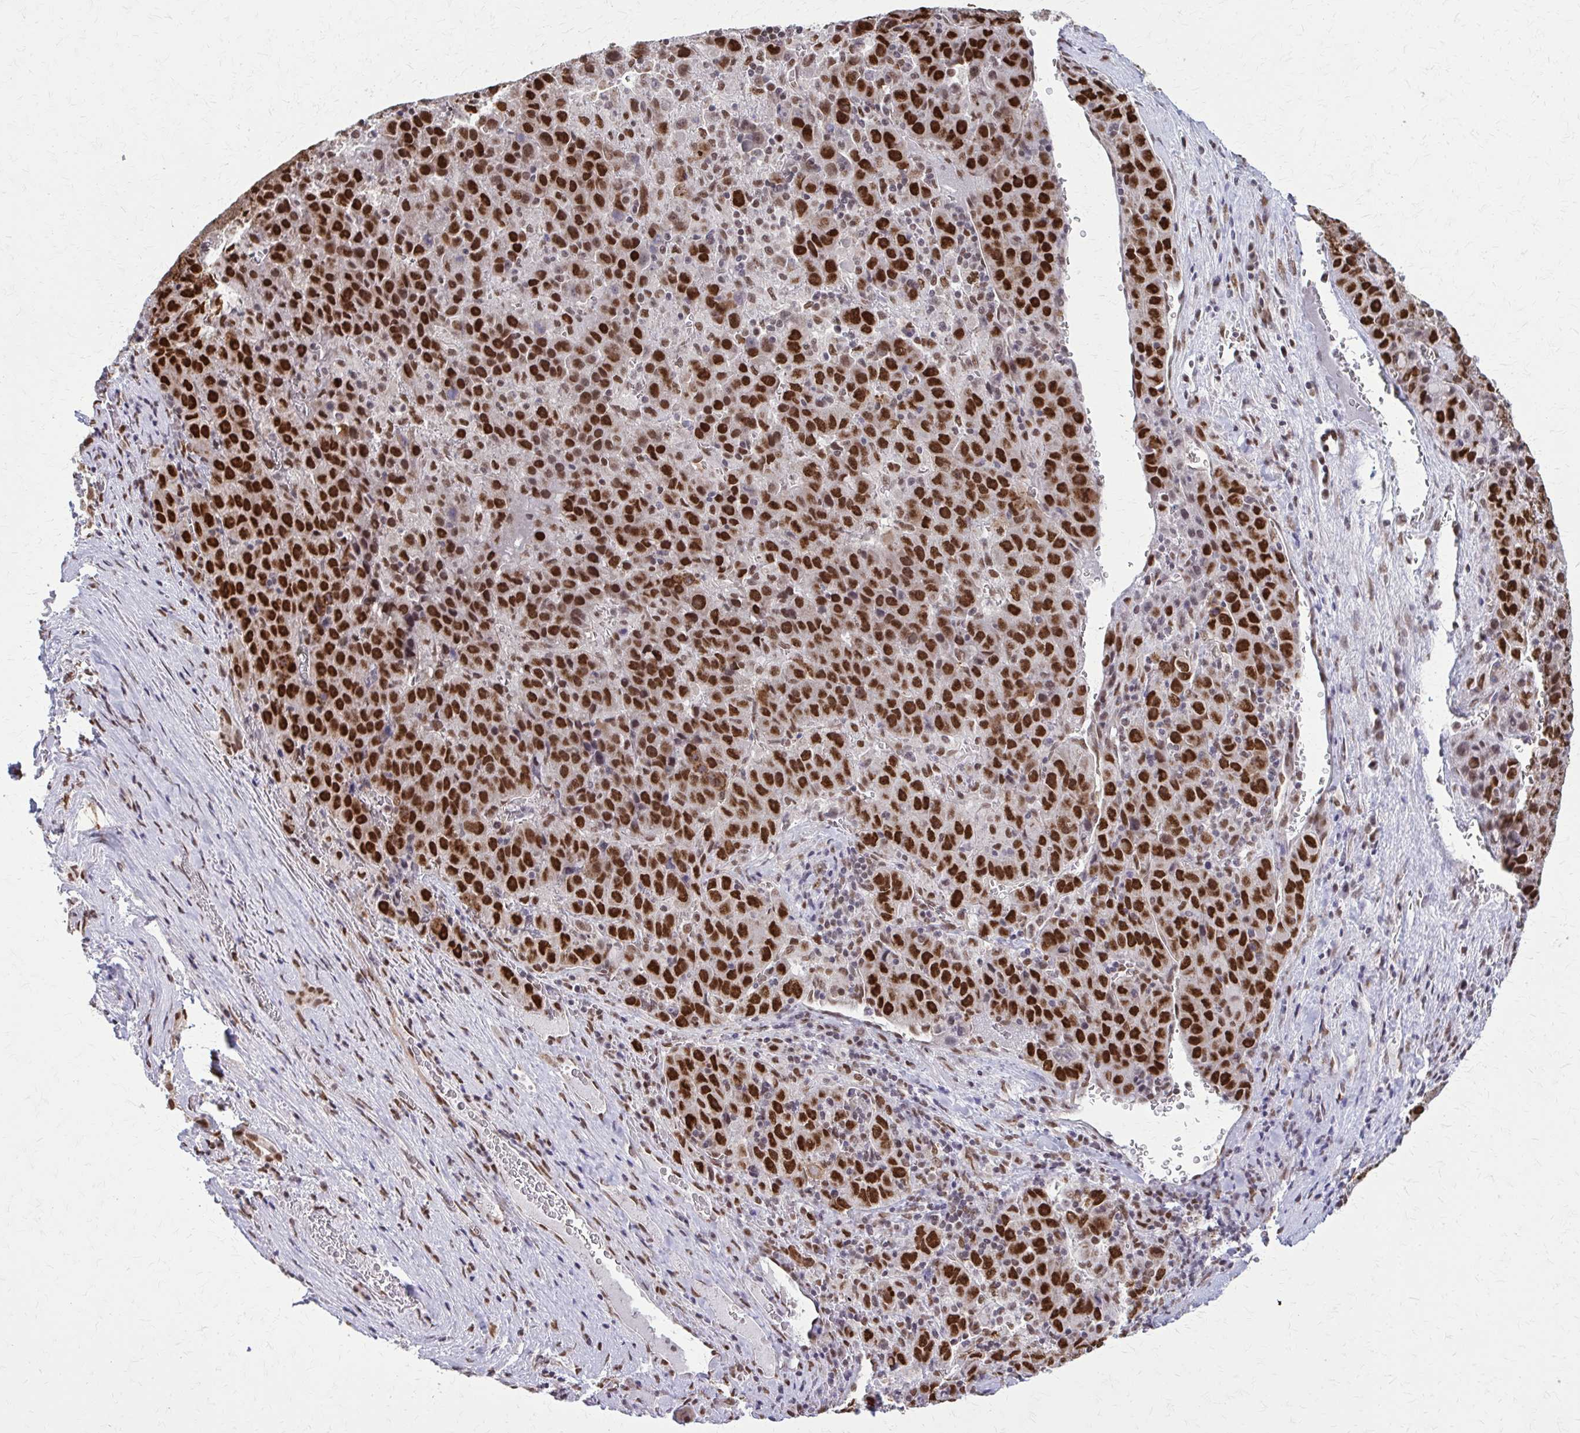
{"staining": {"intensity": "strong", "quantity": ">75%", "location": "nuclear"}, "tissue": "liver cancer", "cell_type": "Tumor cells", "image_type": "cancer", "snomed": [{"axis": "morphology", "description": "Carcinoma, Hepatocellular, NOS"}, {"axis": "topography", "description": "Liver"}], "caption": "Liver cancer (hepatocellular carcinoma) stained with IHC demonstrates strong nuclear expression in about >75% of tumor cells.", "gene": "TTF1", "patient": {"sex": "female", "age": 53}}